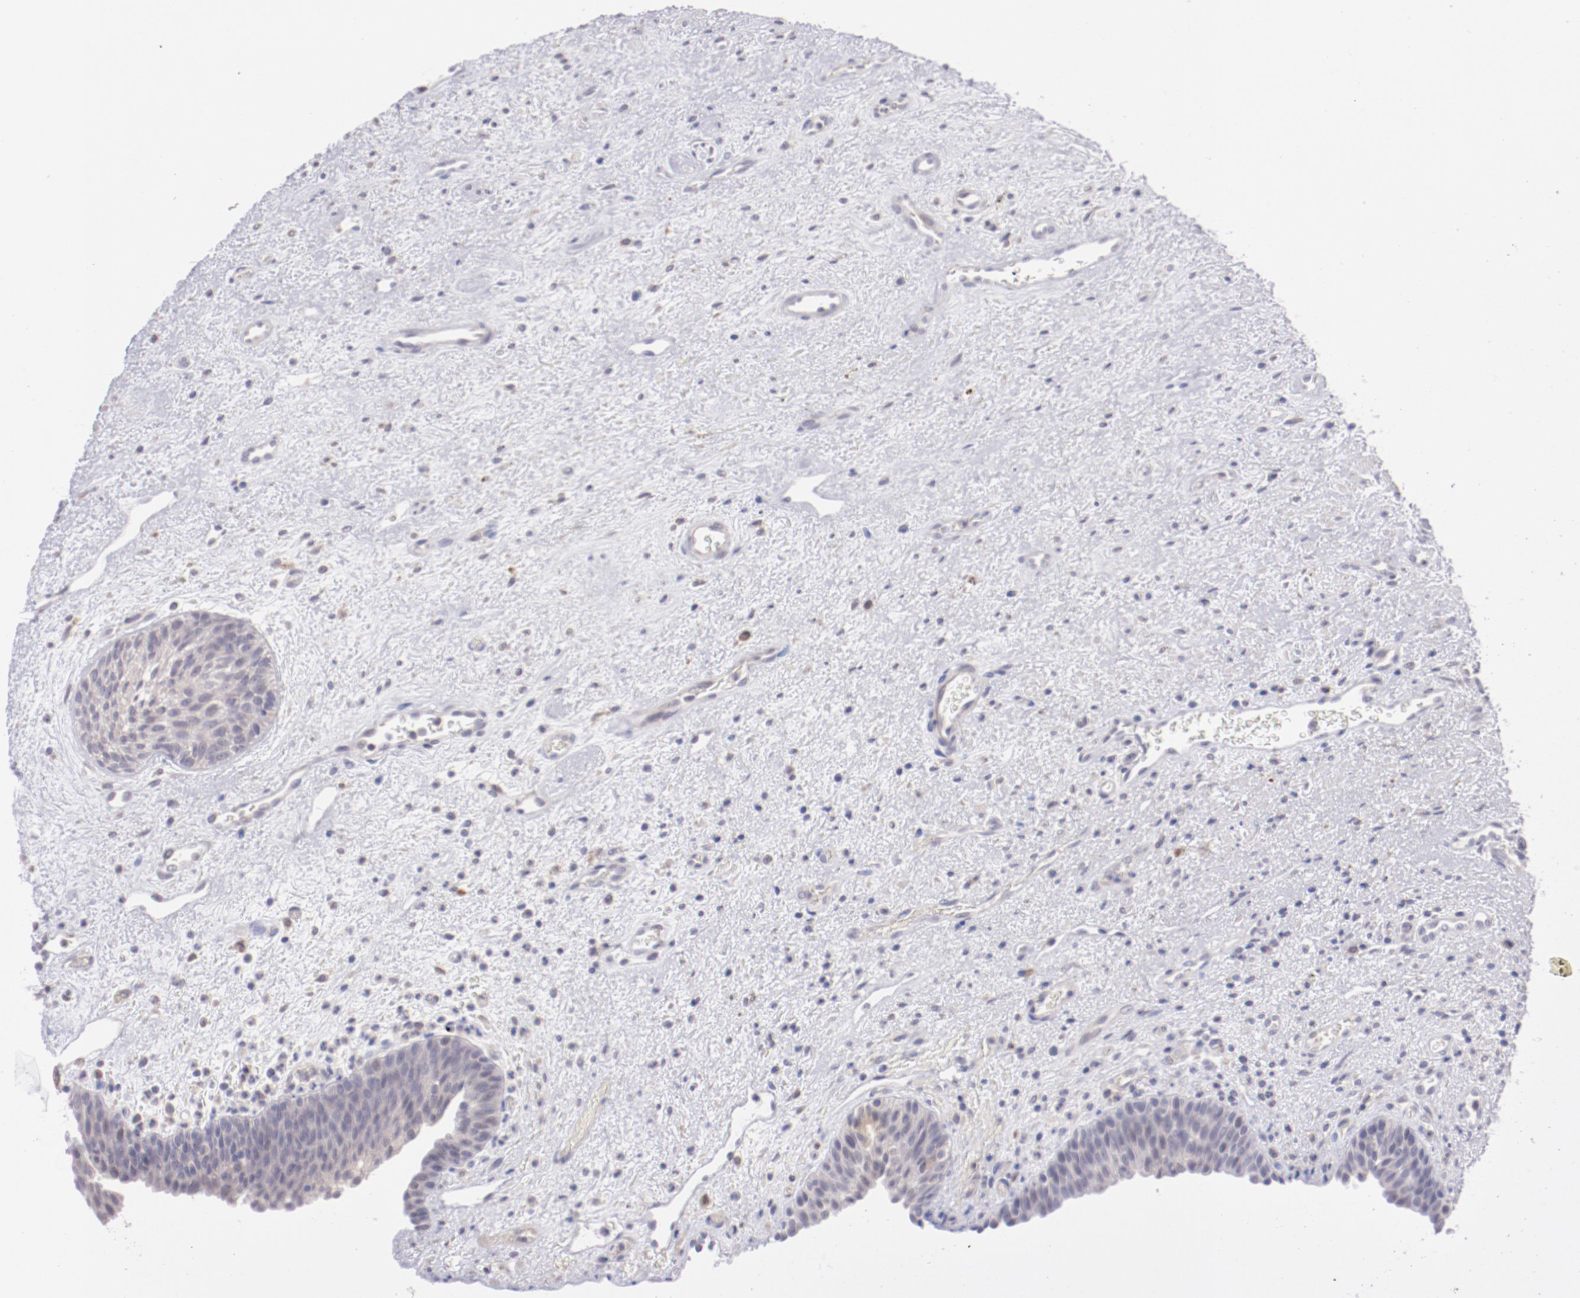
{"staining": {"intensity": "weak", "quantity": "<25%", "location": "cytoplasmic/membranous"}, "tissue": "urinary bladder", "cell_type": "Urothelial cells", "image_type": "normal", "snomed": [{"axis": "morphology", "description": "Normal tissue, NOS"}, {"axis": "topography", "description": "Urinary bladder"}], "caption": "An immunohistochemistry (IHC) micrograph of unremarkable urinary bladder is shown. There is no staining in urothelial cells of urinary bladder.", "gene": "TRAF3", "patient": {"sex": "male", "age": 48}}